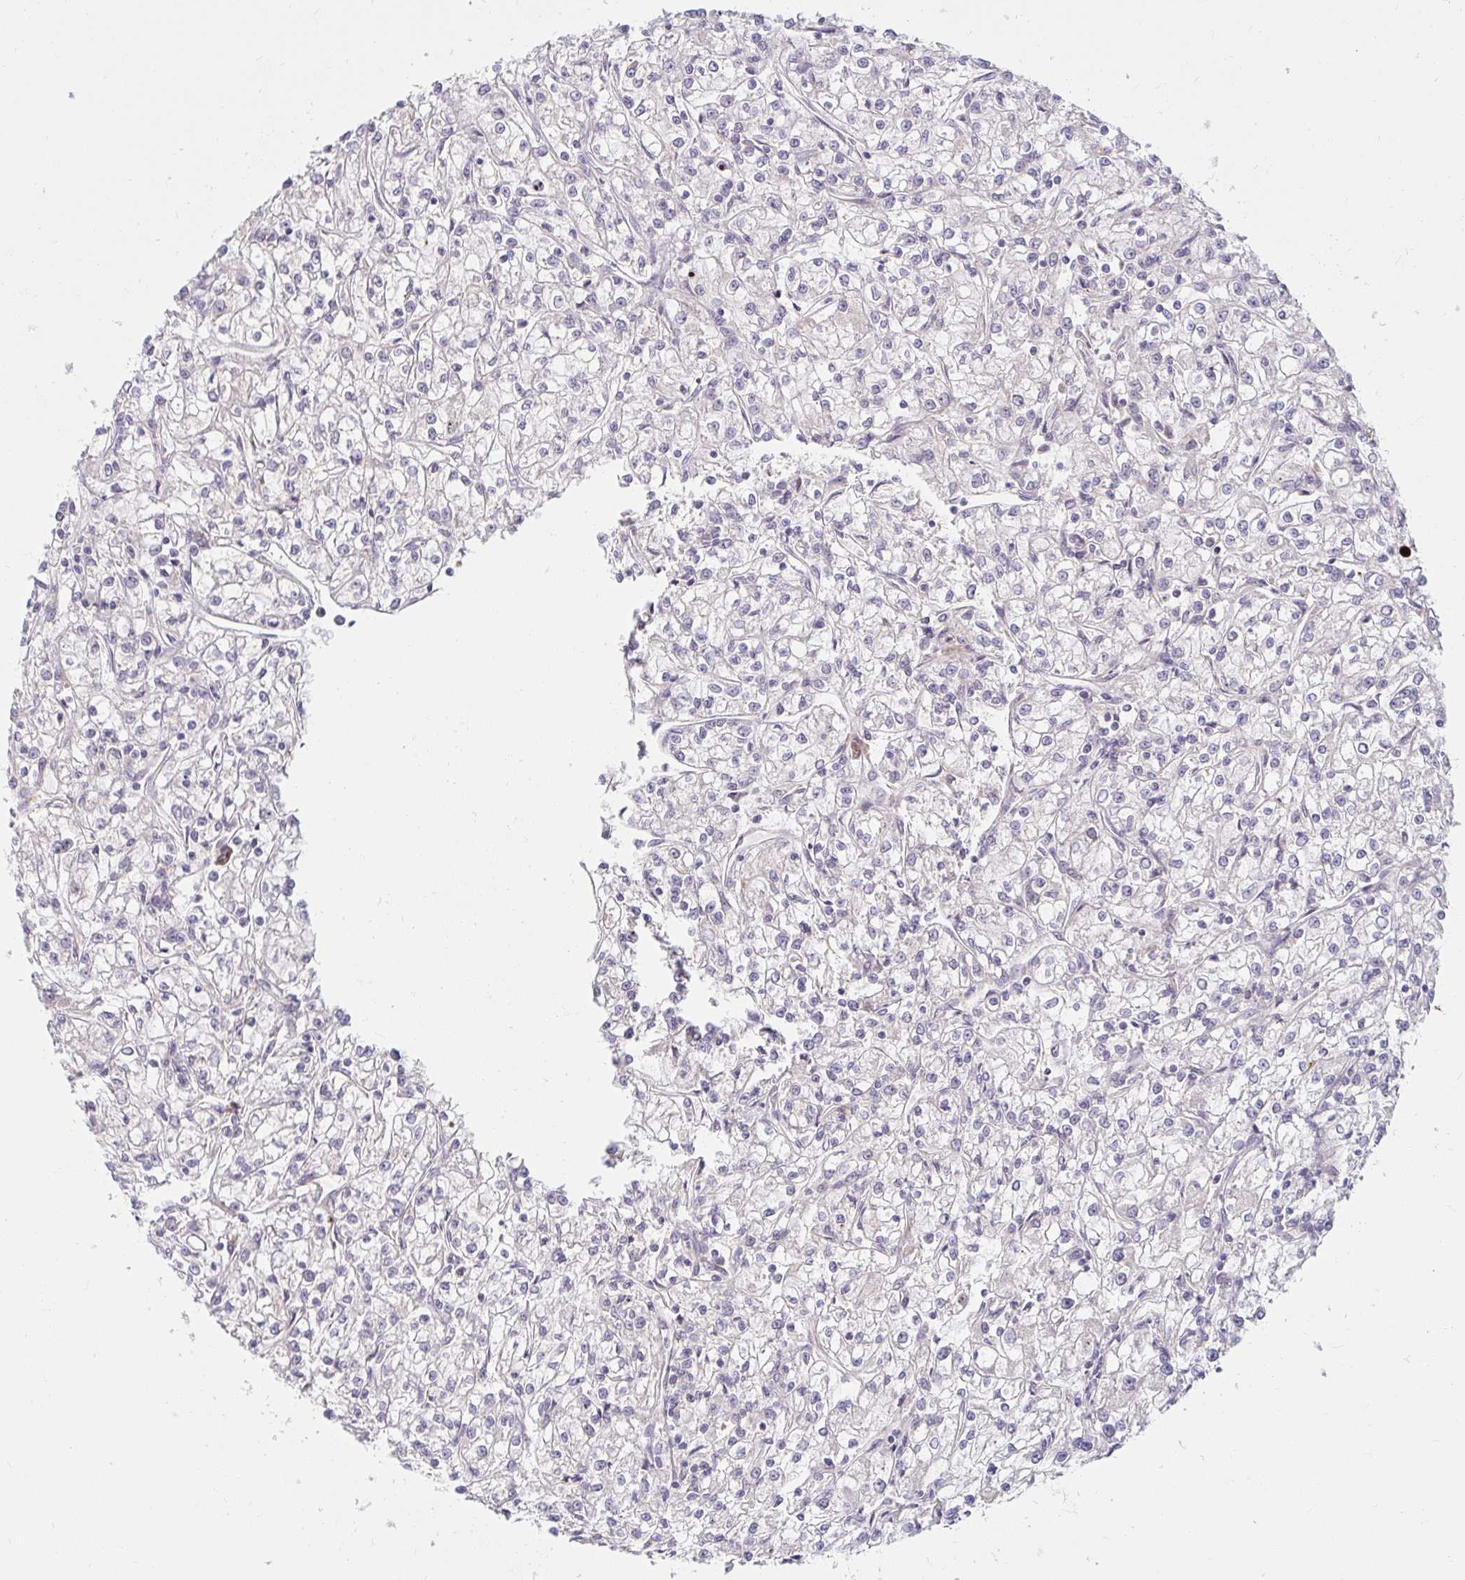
{"staining": {"intensity": "negative", "quantity": "none", "location": "none"}, "tissue": "renal cancer", "cell_type": "Tumor cells", "image_type": "cancer", "snomed": [{"axis": "morphology", "description": "Adenocarcinoma, NOS"}, {"axis": "topography", "description": "Kidney"}], "caption": "IHC micrograph of neoplastic tissue: renal cancer (adenocarcinoma) stained with DAB demonstrates no significant protein positivity in tumor cells.", "gene": "SKP2", "patient": {"sex": "female", "age": 59}}